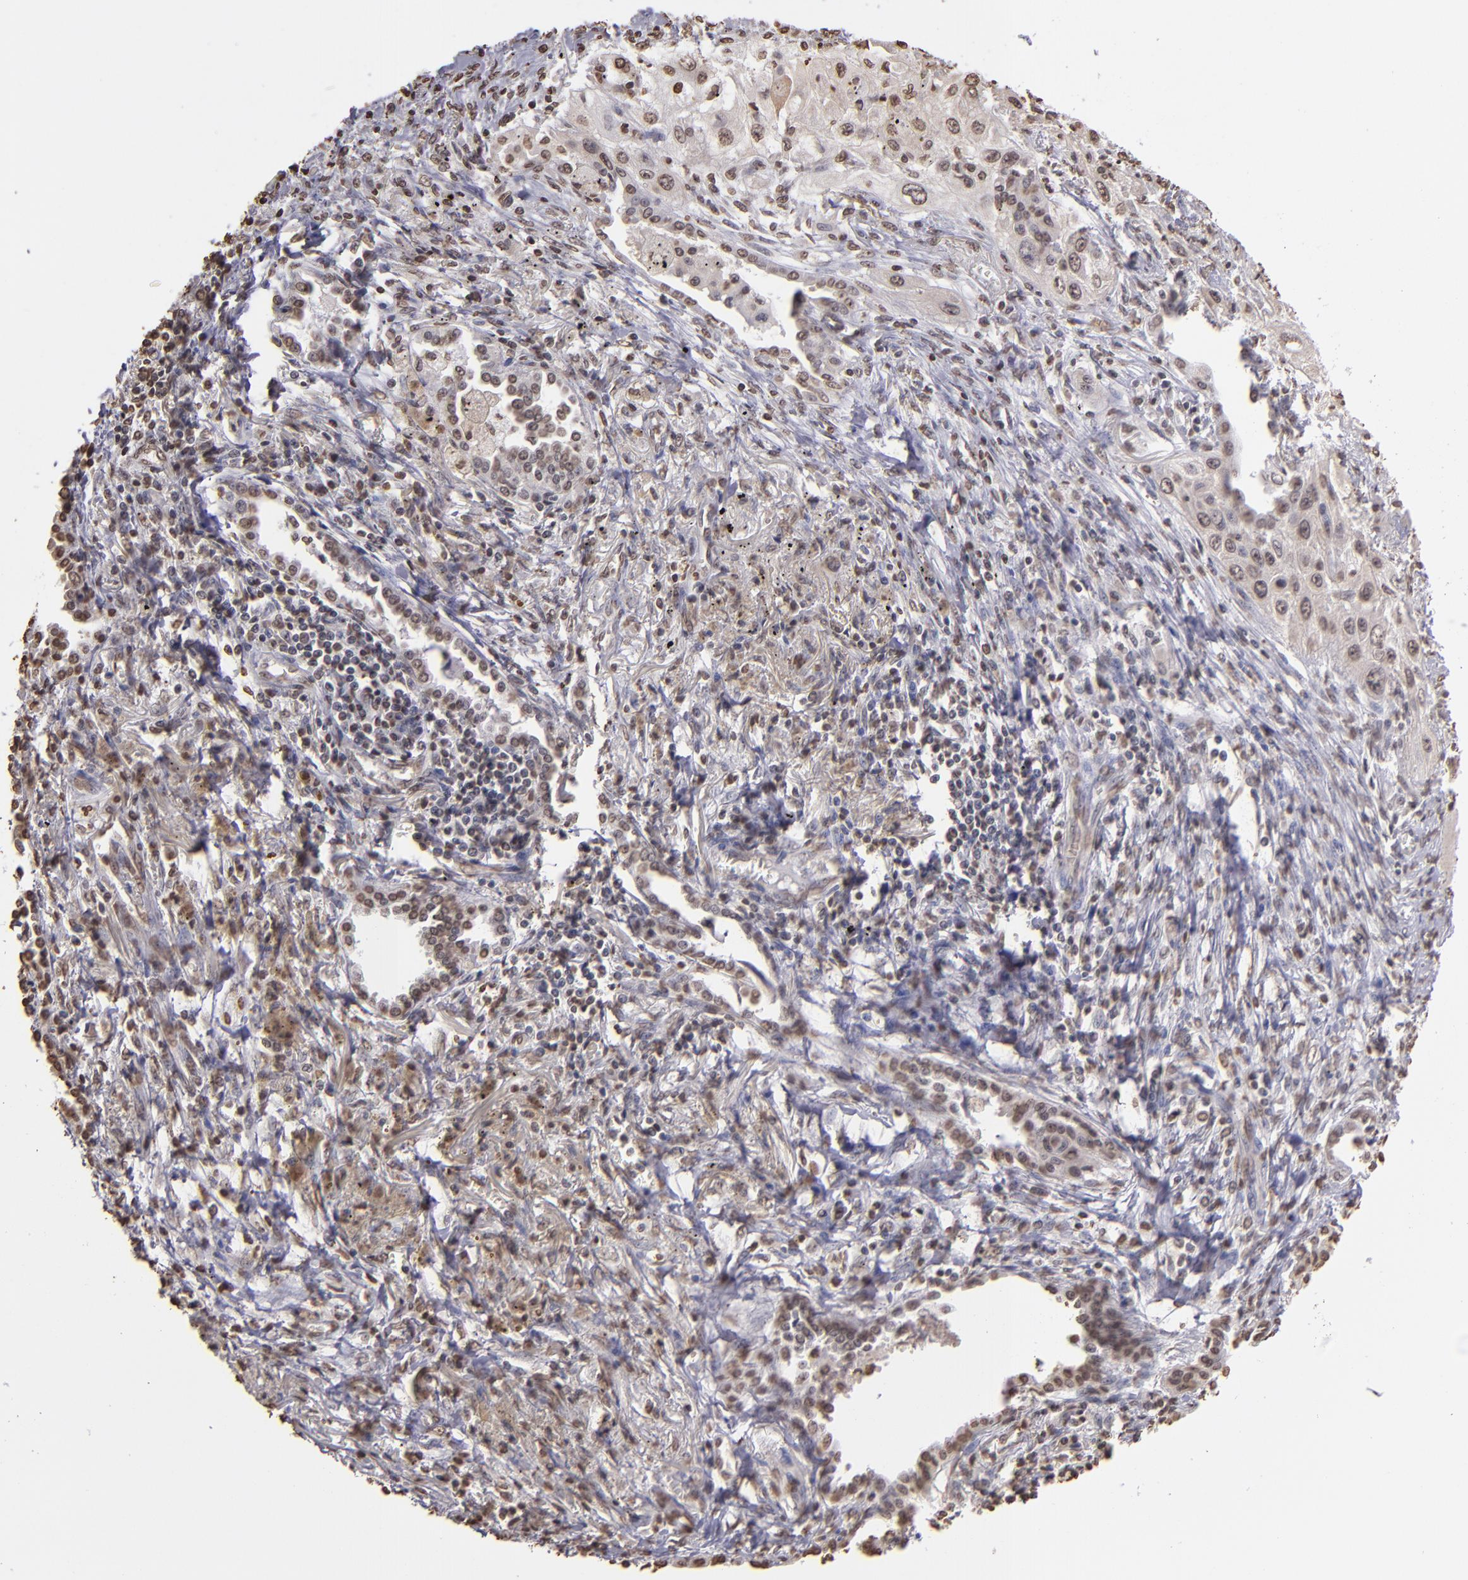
{"staining": {"intensity": "weak", "quantity": "<25%", "location": "nuclear"}, "tissue": "lung cancer", "cell_type": "Tumor cells", "image_type": "cancer", "snomed": [{"axis": "morphology", "description": "Squamous cell carcinoma, NOS"}, {"axis": "topography", "description": "Lung"}], "caption": "Protein analysis of lung cancer reveals no significant expression in tumor cells.", "gene": "LBX1", "patient": {"sex": "male", "age": 71}}